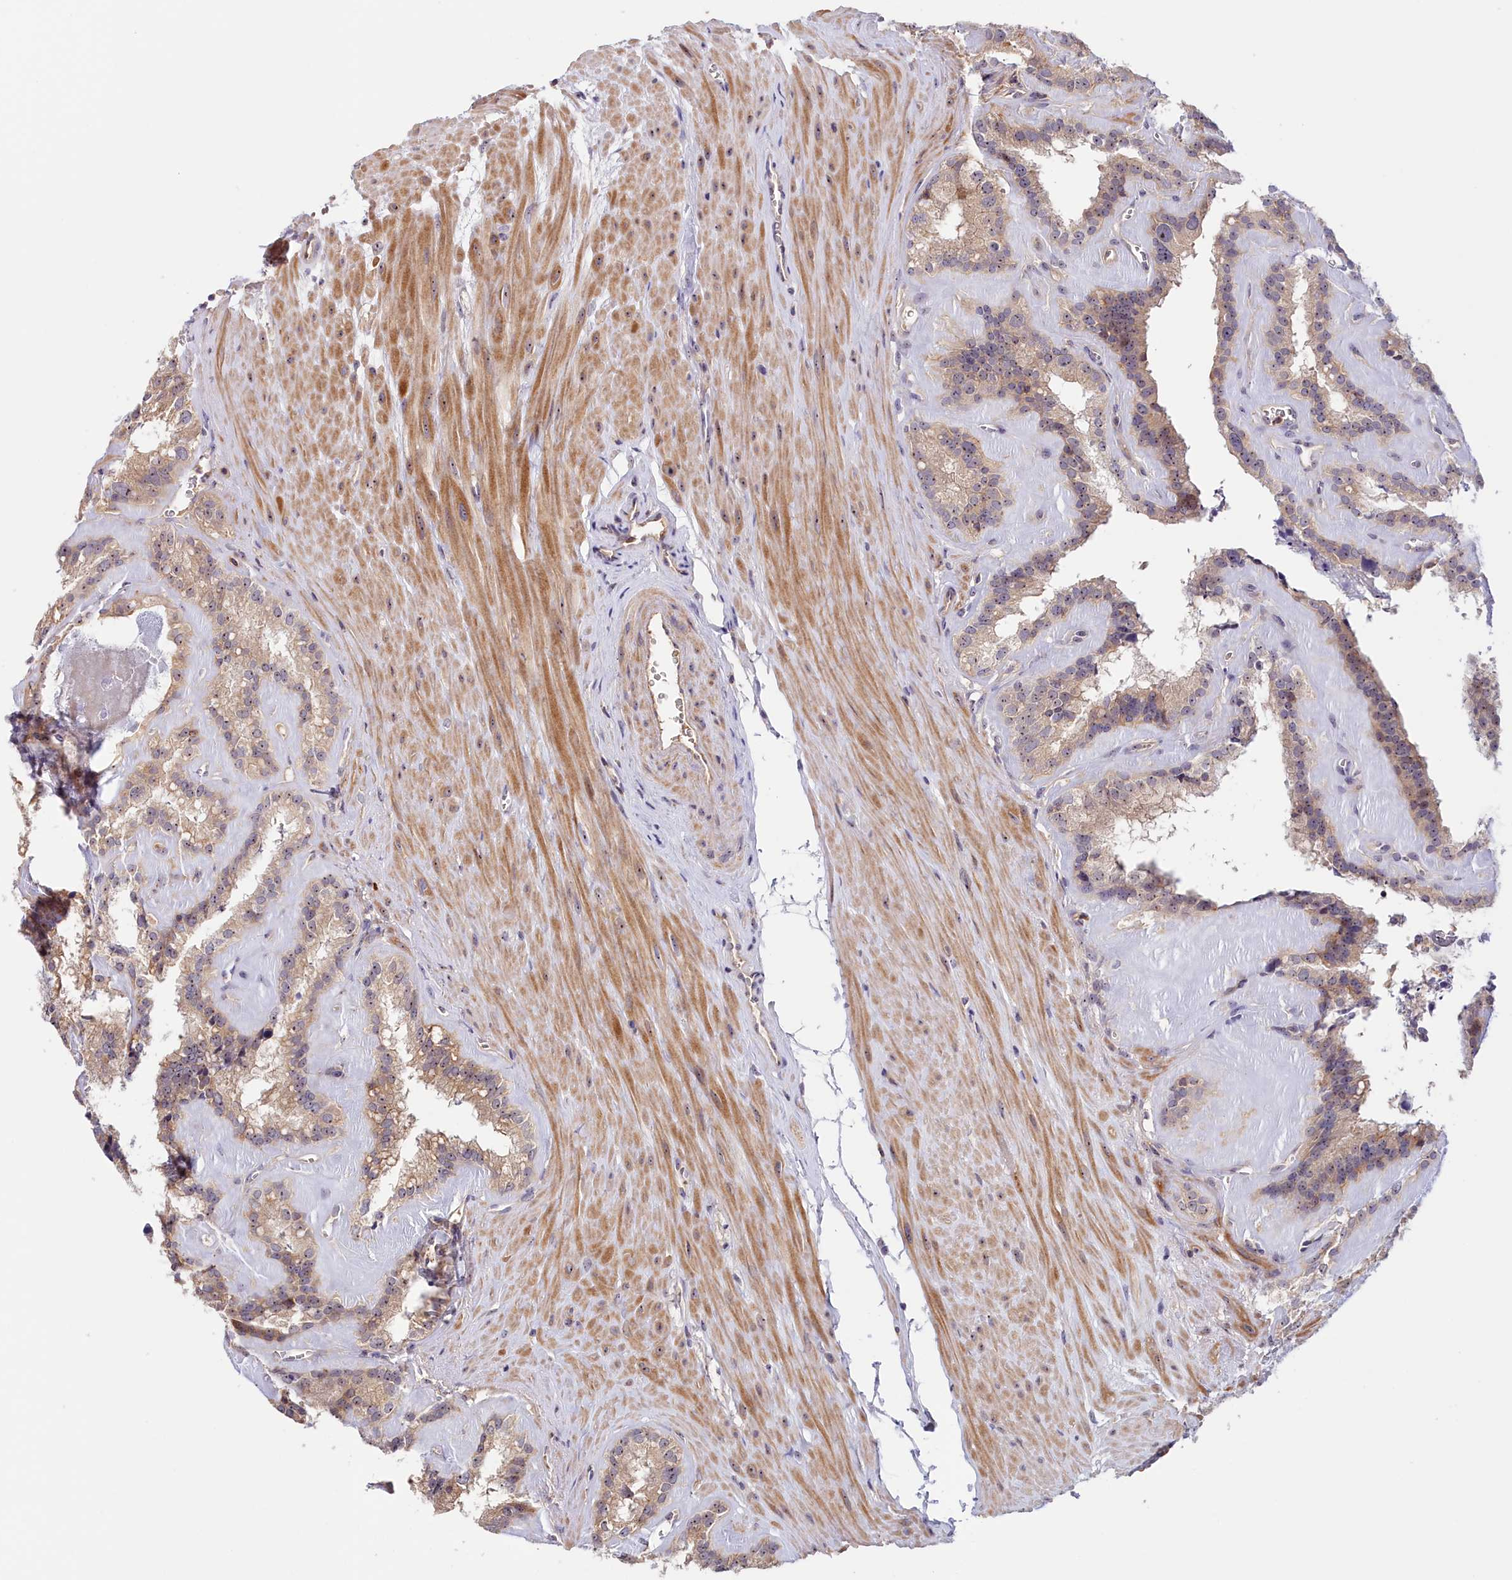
{"staining": {"intensity": "weak", "quantity": ">75%", "location": "cytoplasmic/membranous"}, "tissue": "seminal vesicle", "cell_type": "Glandular cells", "image_type": "normal", "snomed": [{"axis": "morphology", "description": "Normal tissue, NOS"}, {"axis": "topography", "description": "Prostate"}, {"axis": "topography", "description": "Seminal veicle"}], "caption": "IHC staining of benign seminal vesicle, which reveals low levels of weak cytoplasmic/membranous positivity in about >75% of glandular cells indicating weak cytoplasmic/membranous protein positivity. The staining was performed using DAB (3,3'-diaminobenzidine) (brown) for protein detection and nuclei were counterstained in hematoxylin (blue).", "gene": "NEURL4", "patient": {"sex": "male", "age": 59}}